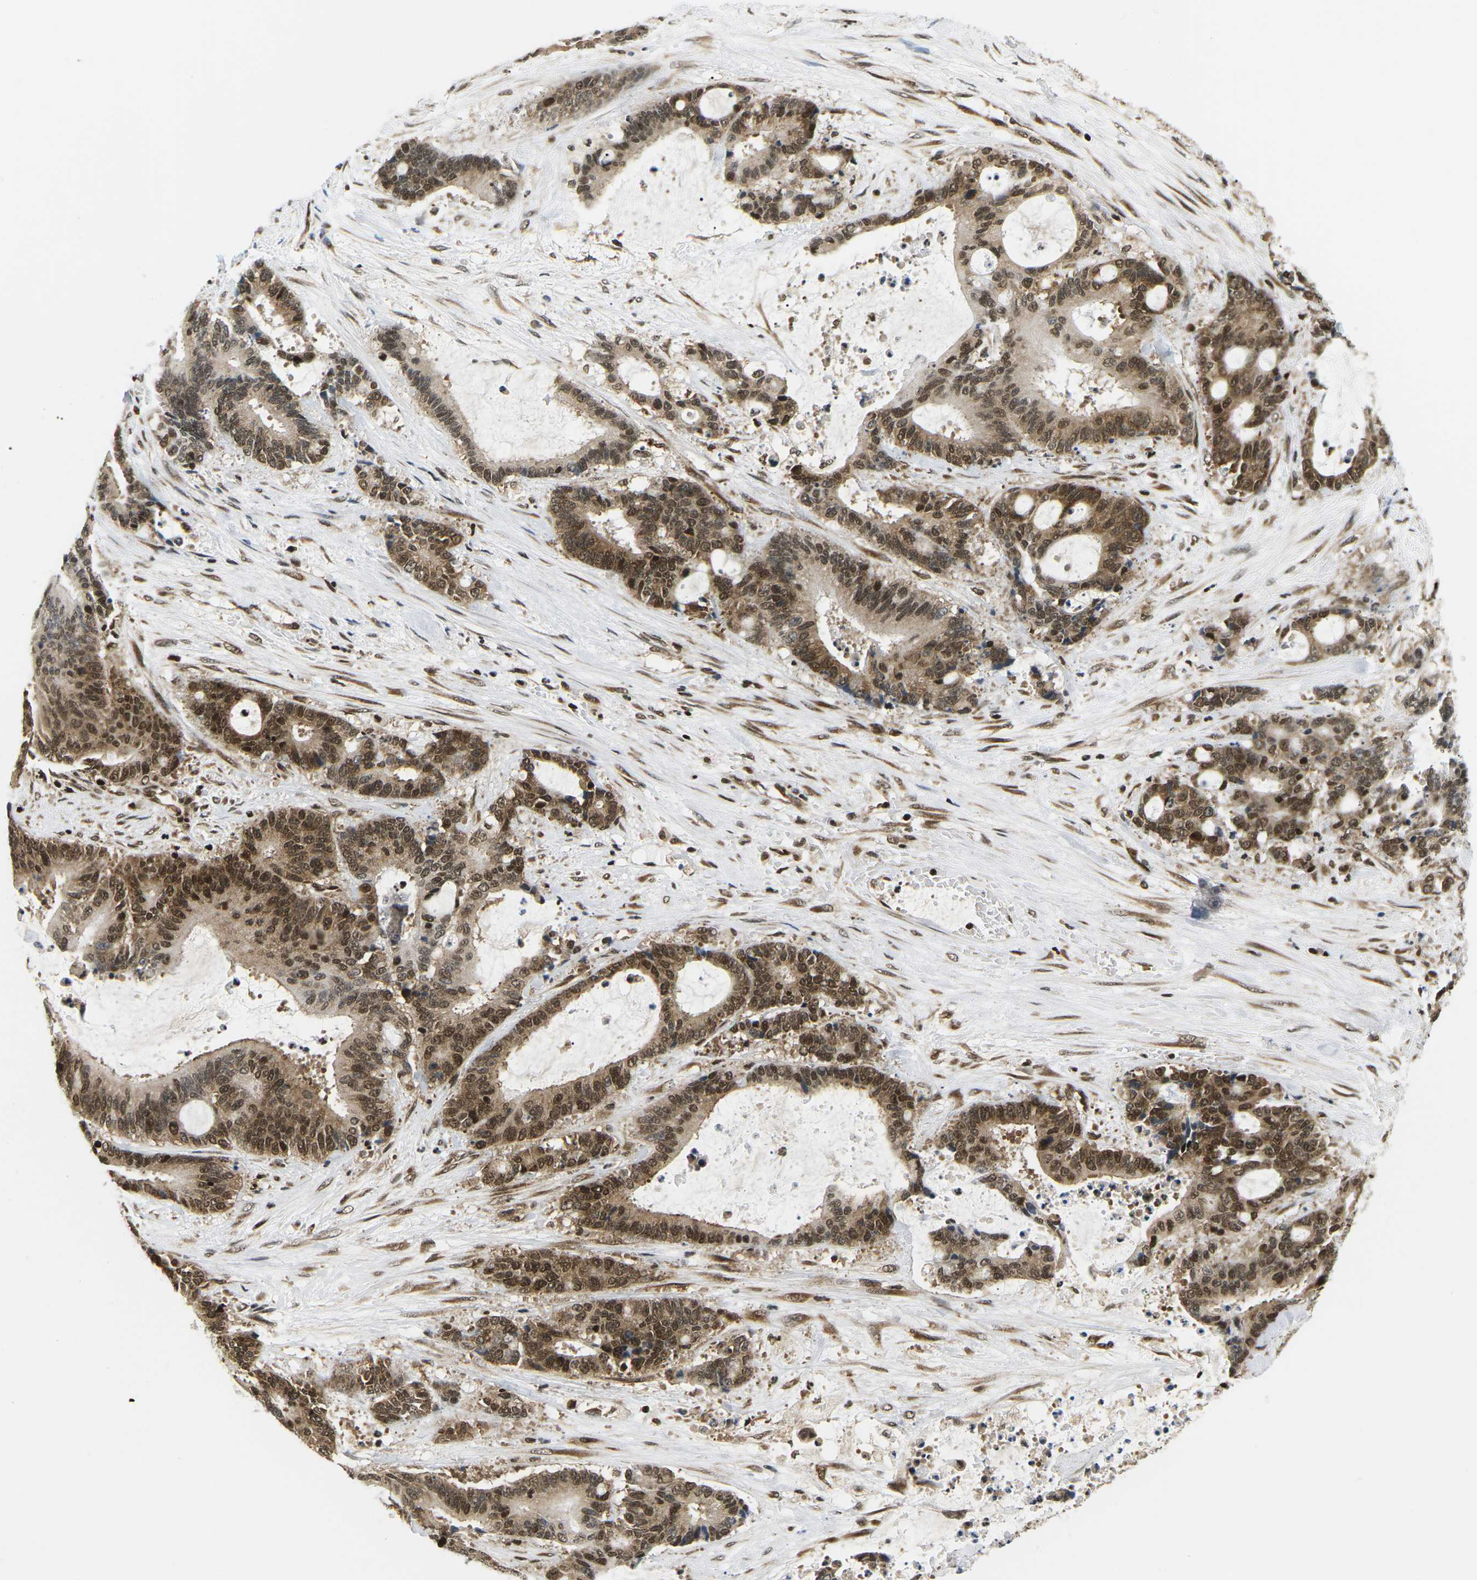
{"staining": {"intensity": "moderate", "quantity": ">75%", "location": "cytoplasmic/membranous,nuclear"}, "tissue": "liver cancer", "cell_type": "Tumor cells", "image_type": "cancer", "snomed": [{"axis": "morphology", "description": "Normal tissue, NOS"}, {"axis": "morphology", "description": "Cholangiocarcinoma"}, {"axis": "topography", "description": "Liver"}, {"axis": "topography", "description": "Peripheral nerve tissue"}], "caption": "Immunohistochemistry (IHC) photomicrograph of neoplastic tissue: human liver cancer stained using immunohistochemistry displays medium levels of moderate protein expression localized specifically in the cytoplasmic/membranous and nuclear of tumor cells, appearing as a cytoplasmic/membranous and nuclear brown color.", "gene": "CELF1", "patient": {"sex": "female", "age": 73}}